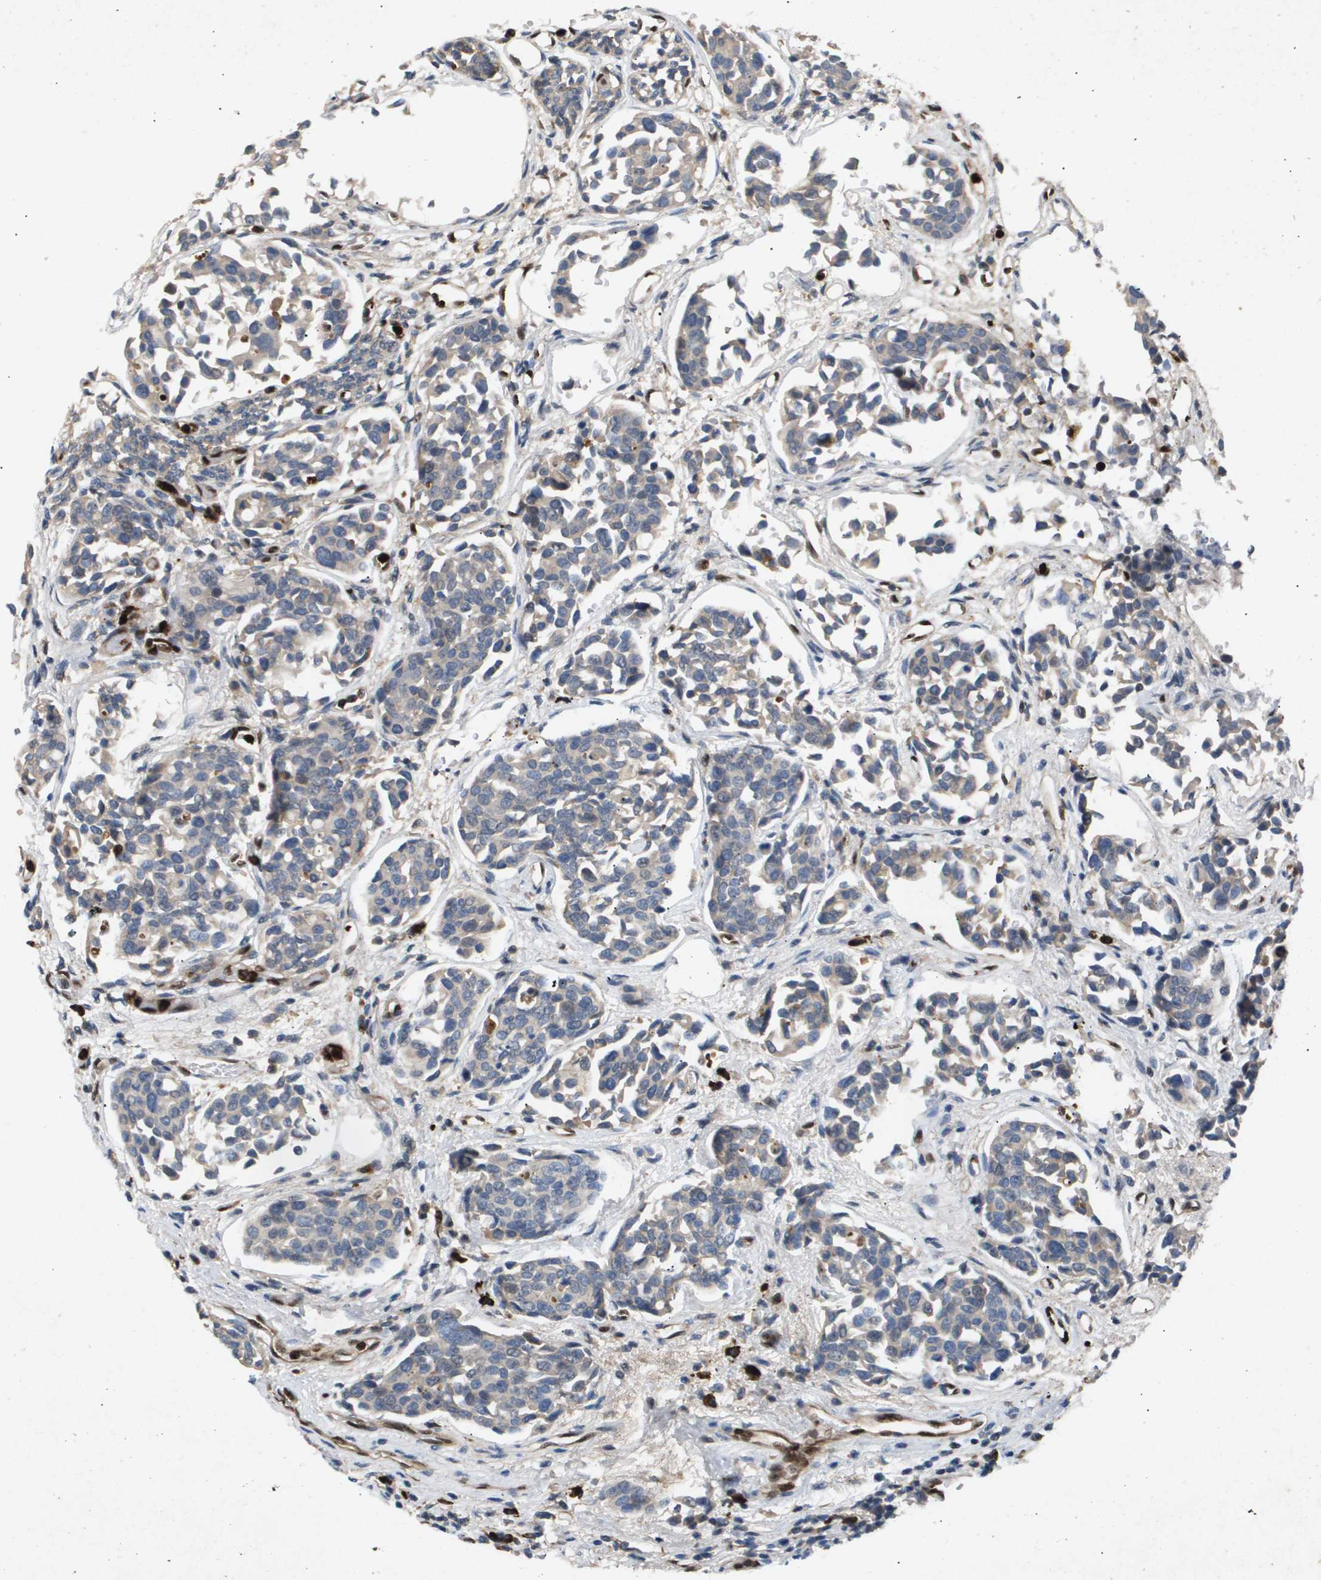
{"staining": {"intensity": "weak", "quantity": "<25%", "location": "cytoplasmic/membranous"}, "tissue": "urothelial cancer", "cell_type": "Tumor cells", "image_type": "cancer", "snomed": [{"axis": "morphology", "description": "Urothelial carcinoma, High grade"}, {"axis": "topography", "description": "Urinary bladder"}], "caption": "Immunohistochemistry (IHC) of urothelial cancer demonstrates no expression in tumor cells.", "gene": "ERG", "patient": {"sex": "male", "age": 78}}